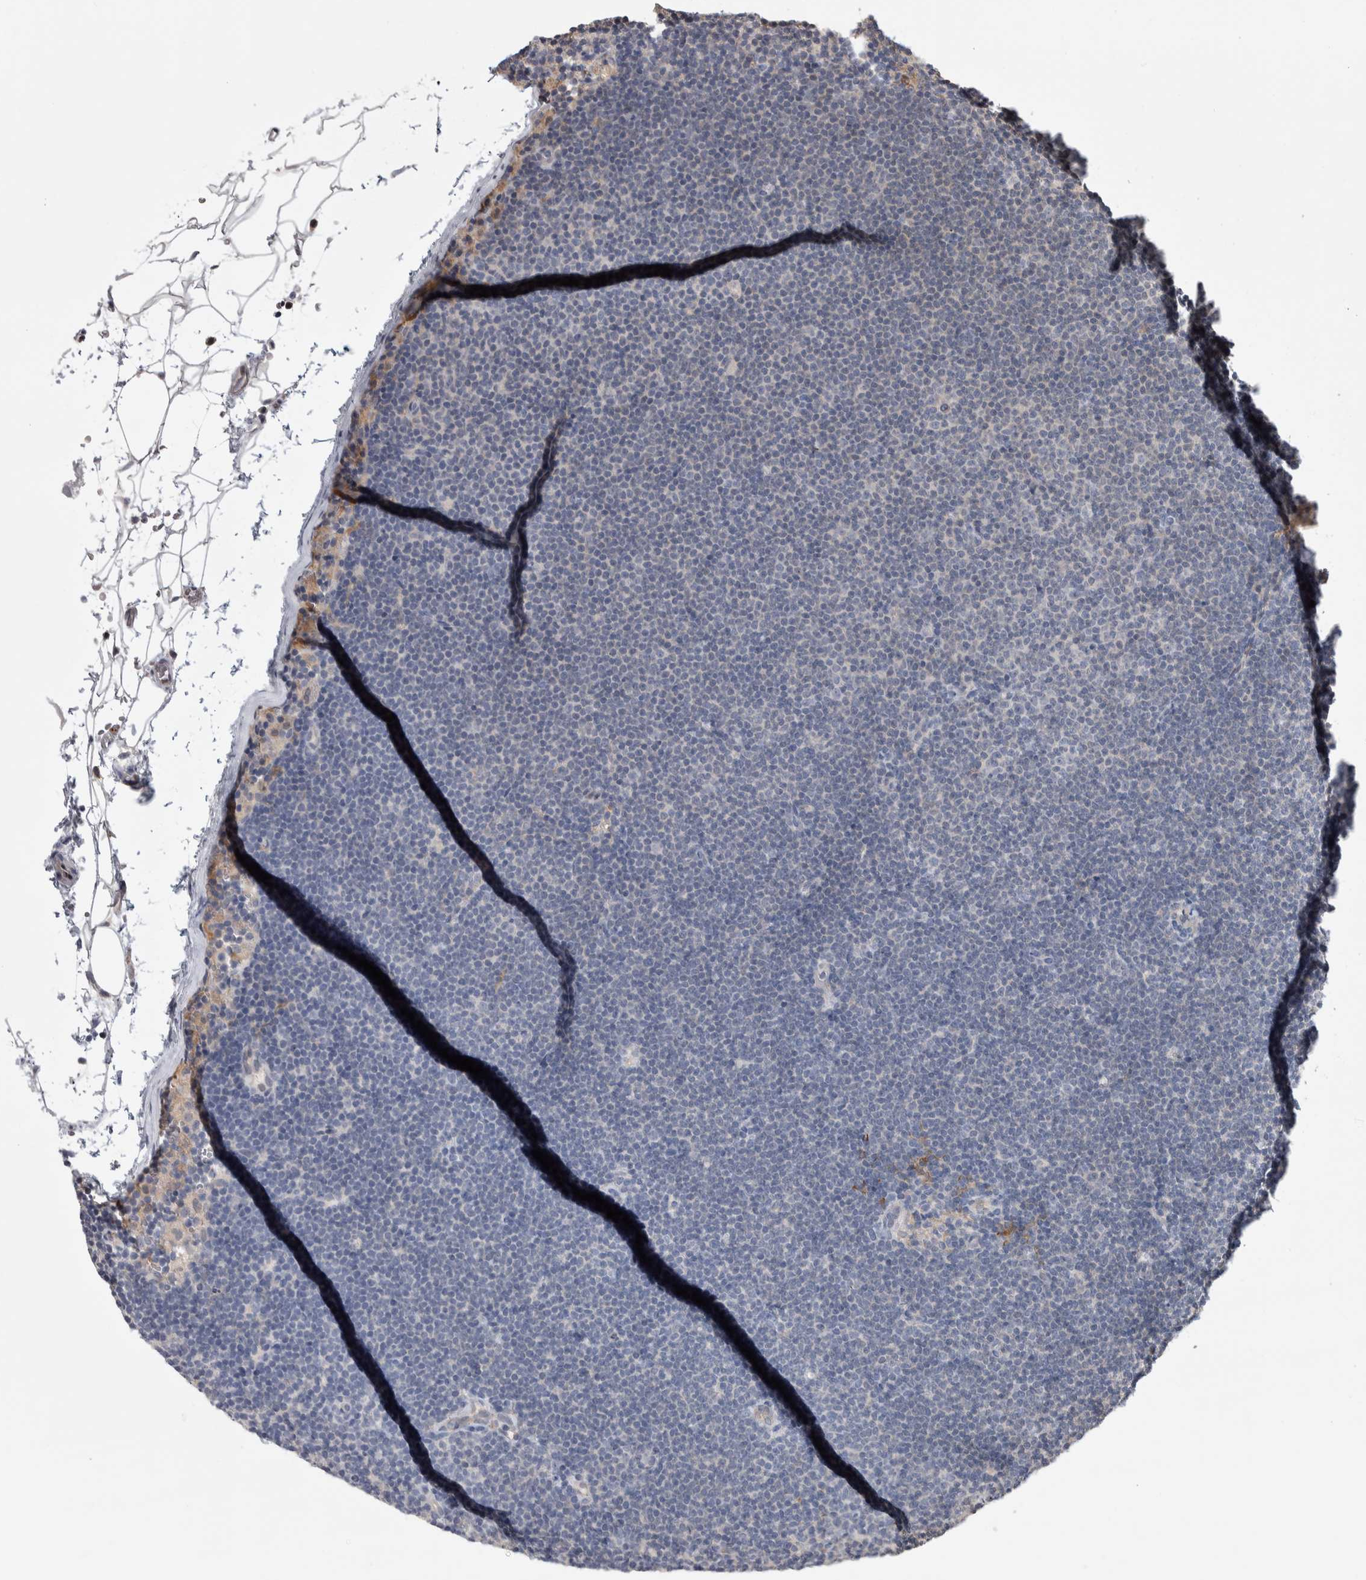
{"staining": {"intensity": "negative", "quantity": "none", "location": "none"}, "tissue": "lymphoma", "cell_type": "Tumor cells", "image_type": "cancer", "snomed": [{"axis": "morphology", "description": "Malignant lymphoma, non-Hodgkin's type, Low grade"}, {"axis": "topography", "description": "Lymph node"}], "caption": "Immunohistochemical staining of low-grade malignant lymphoma, non-Hodgkin's type shows no significant staining in tumor cells.", "gene": "ZBTB49", "patient": {"sex": "female", "age": 53}}